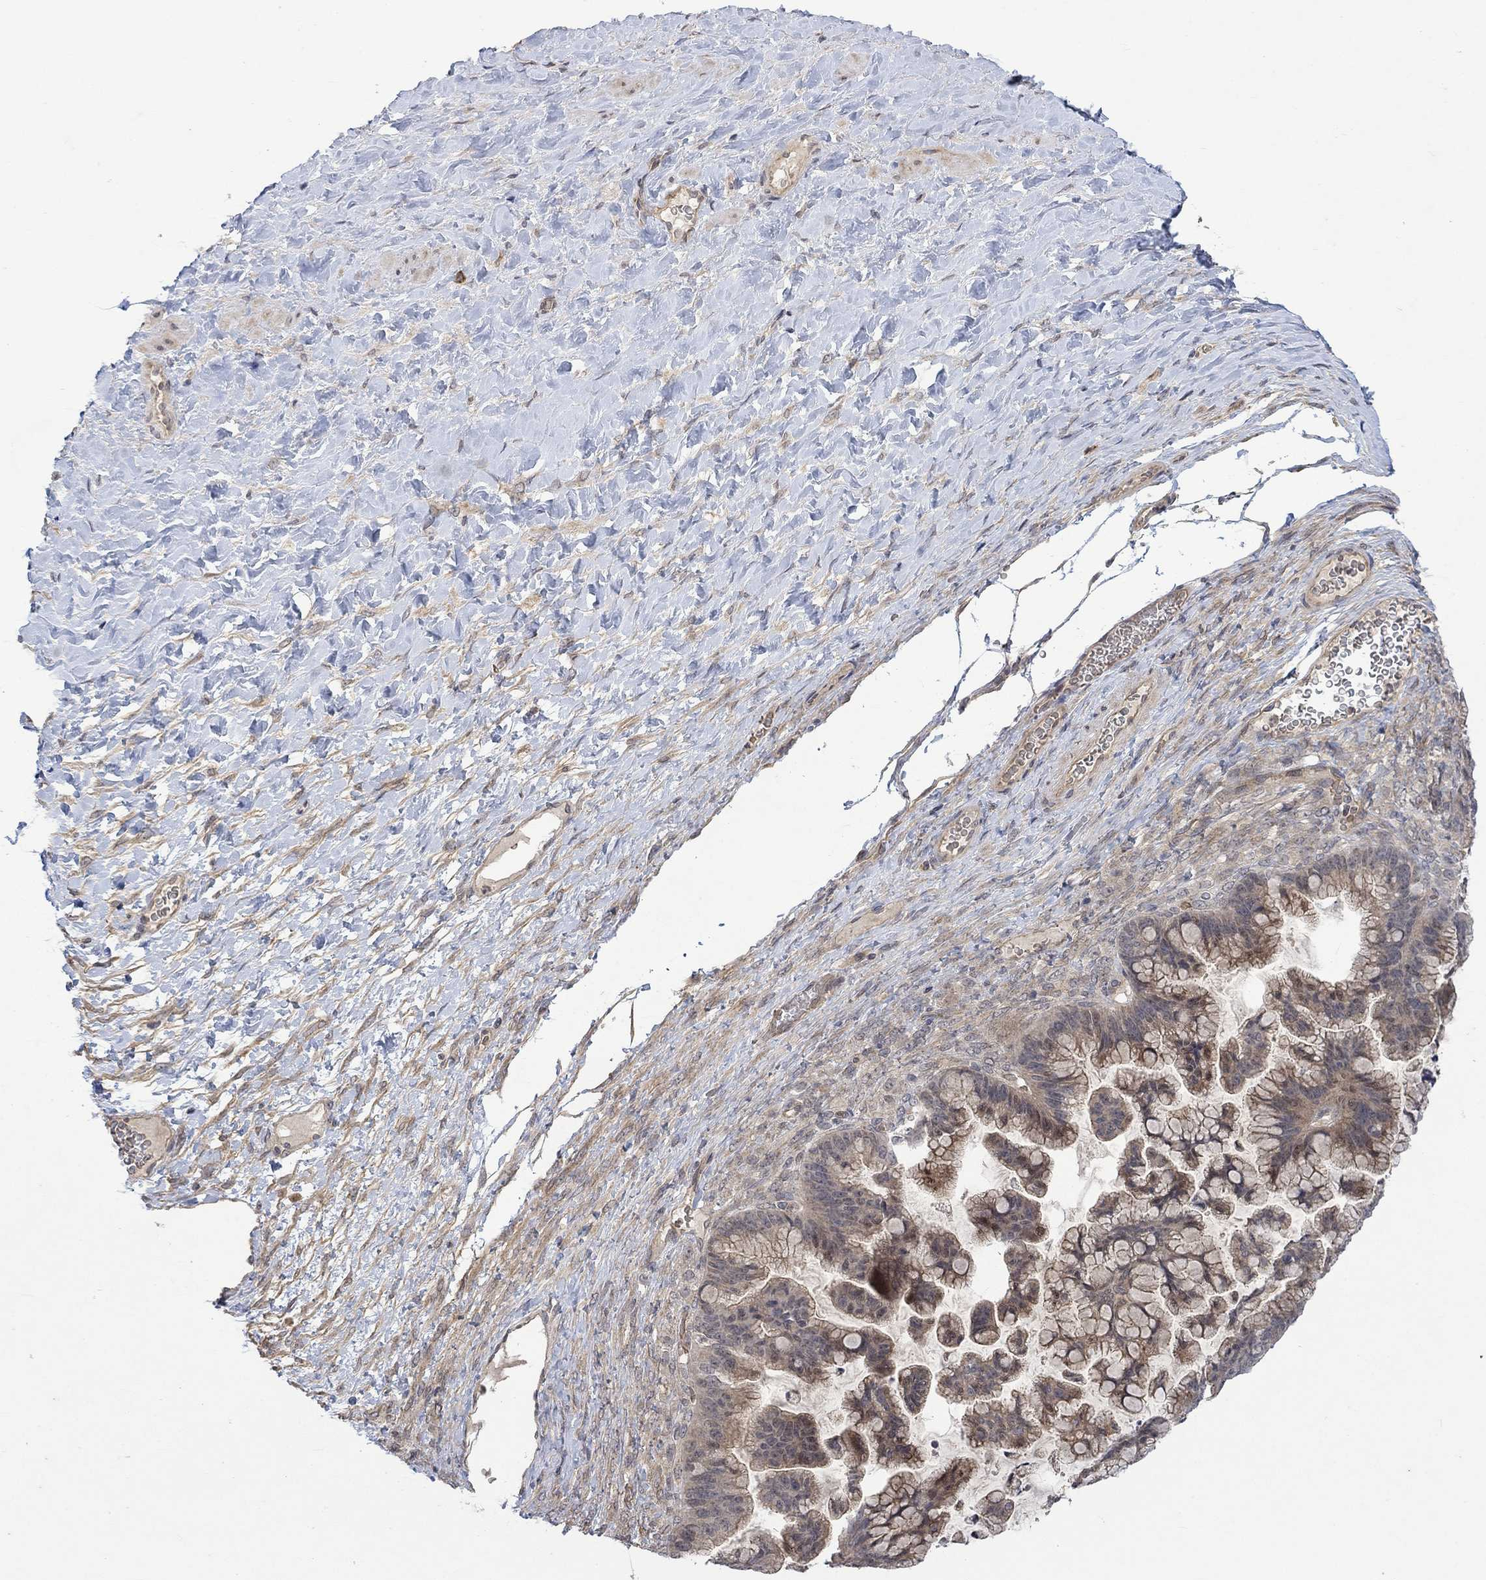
{"staining": {"intensity": "moderate", "quantity": "25%-75%", "location": "cytoplasmic/membranous"}, "tissue": "ovarian cancer", "cell_type": "Tumor cells", "image_type": "cancer", "snomed": [{"axis": "morphology", "description": "Cystadenocarcinoma, mucinous, NOS"}, {"axis": "topography", "description": "Ovary"}], "caption": "IHC (DAB (3,3'-diaminobenzidine)) staining of human mucinous cystadenocarcinoma (ovarian) shows moderate cytoplasmic/membranous protein staining in approximately 25%-75% of tumor cells.", "gene": "GRIN2D", "patient": {"sex": "female", "age": 67}}